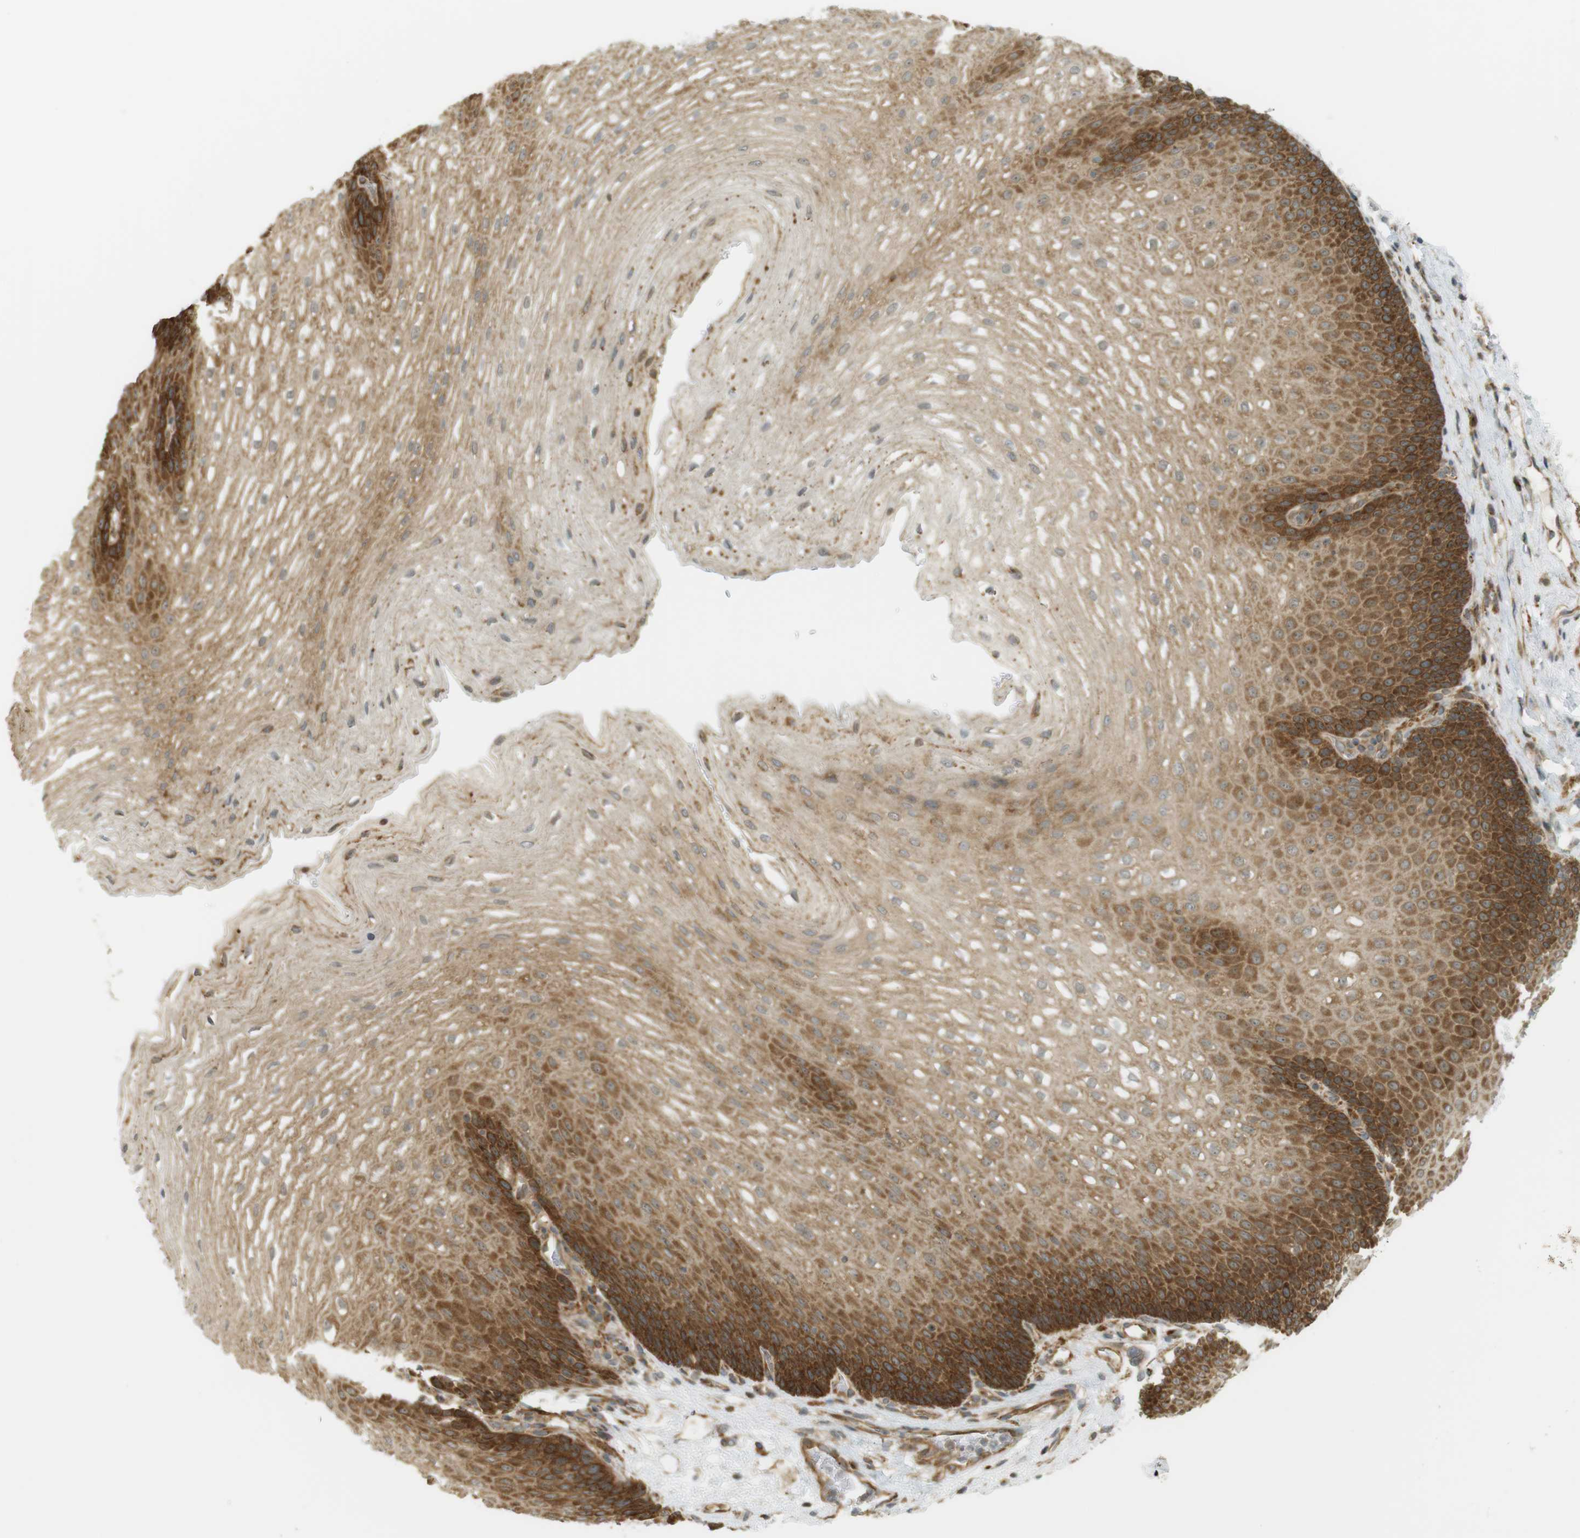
{"staining": {"intensity": "moderate", "quantity": ">75%", "location": "cytoplasmic/membranous"}, "tissue": "esophagus", "cell_type": "Squamous epithelial cells", "image_type": "normal", "snomed": [{"axis": "morphology", "description": "Normal tissue, NOS"}, {"axis": "topography", "description": "Esophagus"}], "caption": "Protein staining of benign esophagus reveals moderate cytoplasmic/membranous expression in approximately >75% of squamous epithelial cells.", "gene": "PA2G4", "patient": {"sex": "male", "age": 48}}